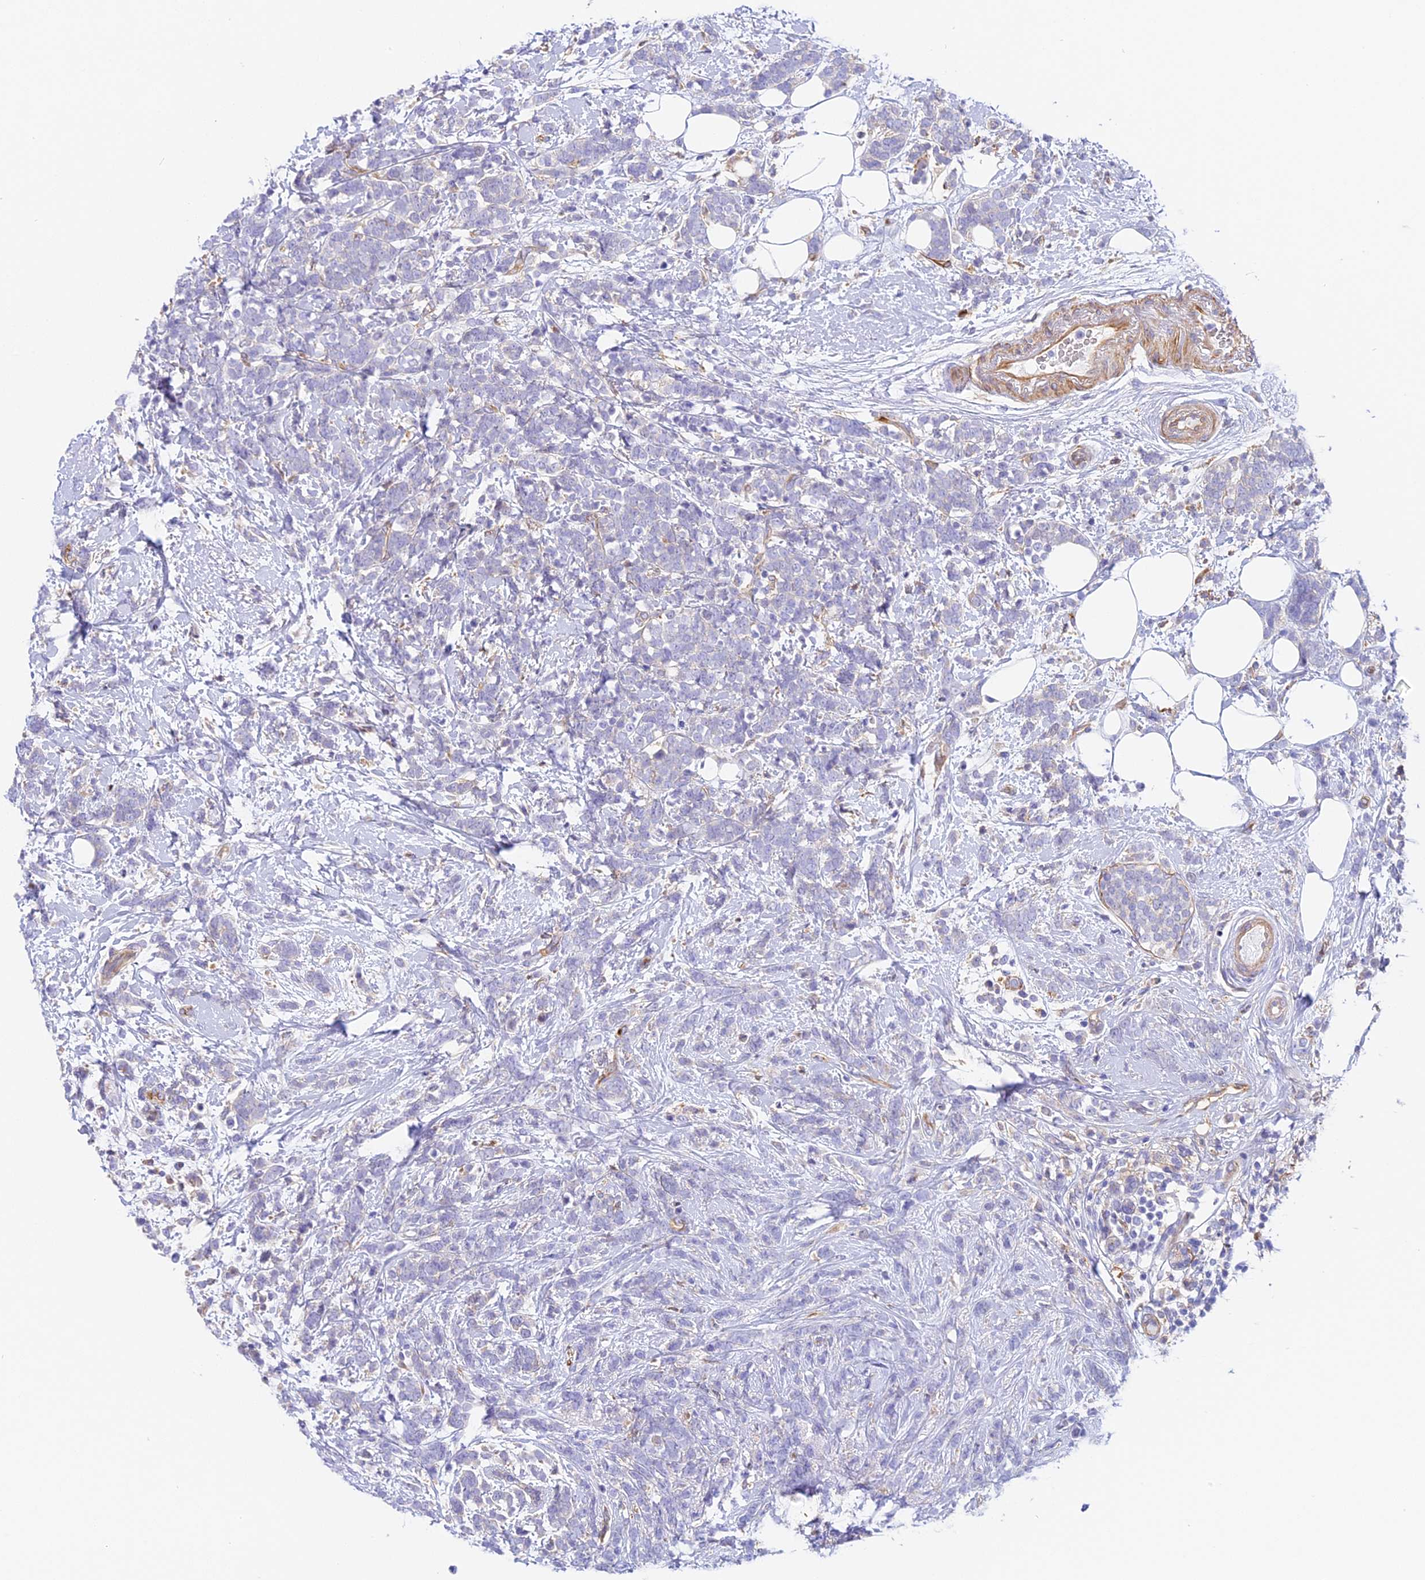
{"staining": {"intensity": "negative", "quantity": "none", "location": "none"}, "tissue": "breast cancer", "cell_type": "Tumor cells", "image_type": "cancer", "snomed": [{"axis": "morphology", "description": "Lobular carcinoma"}, {"axis": "topography", "description": "Breast"}], "caption": "Immunohistochemistry (IHC) of human breast cancer reveals no staining in tumor cells.", "gene": "HOMER3", "patient": {"sex": "female", "age": 58}}